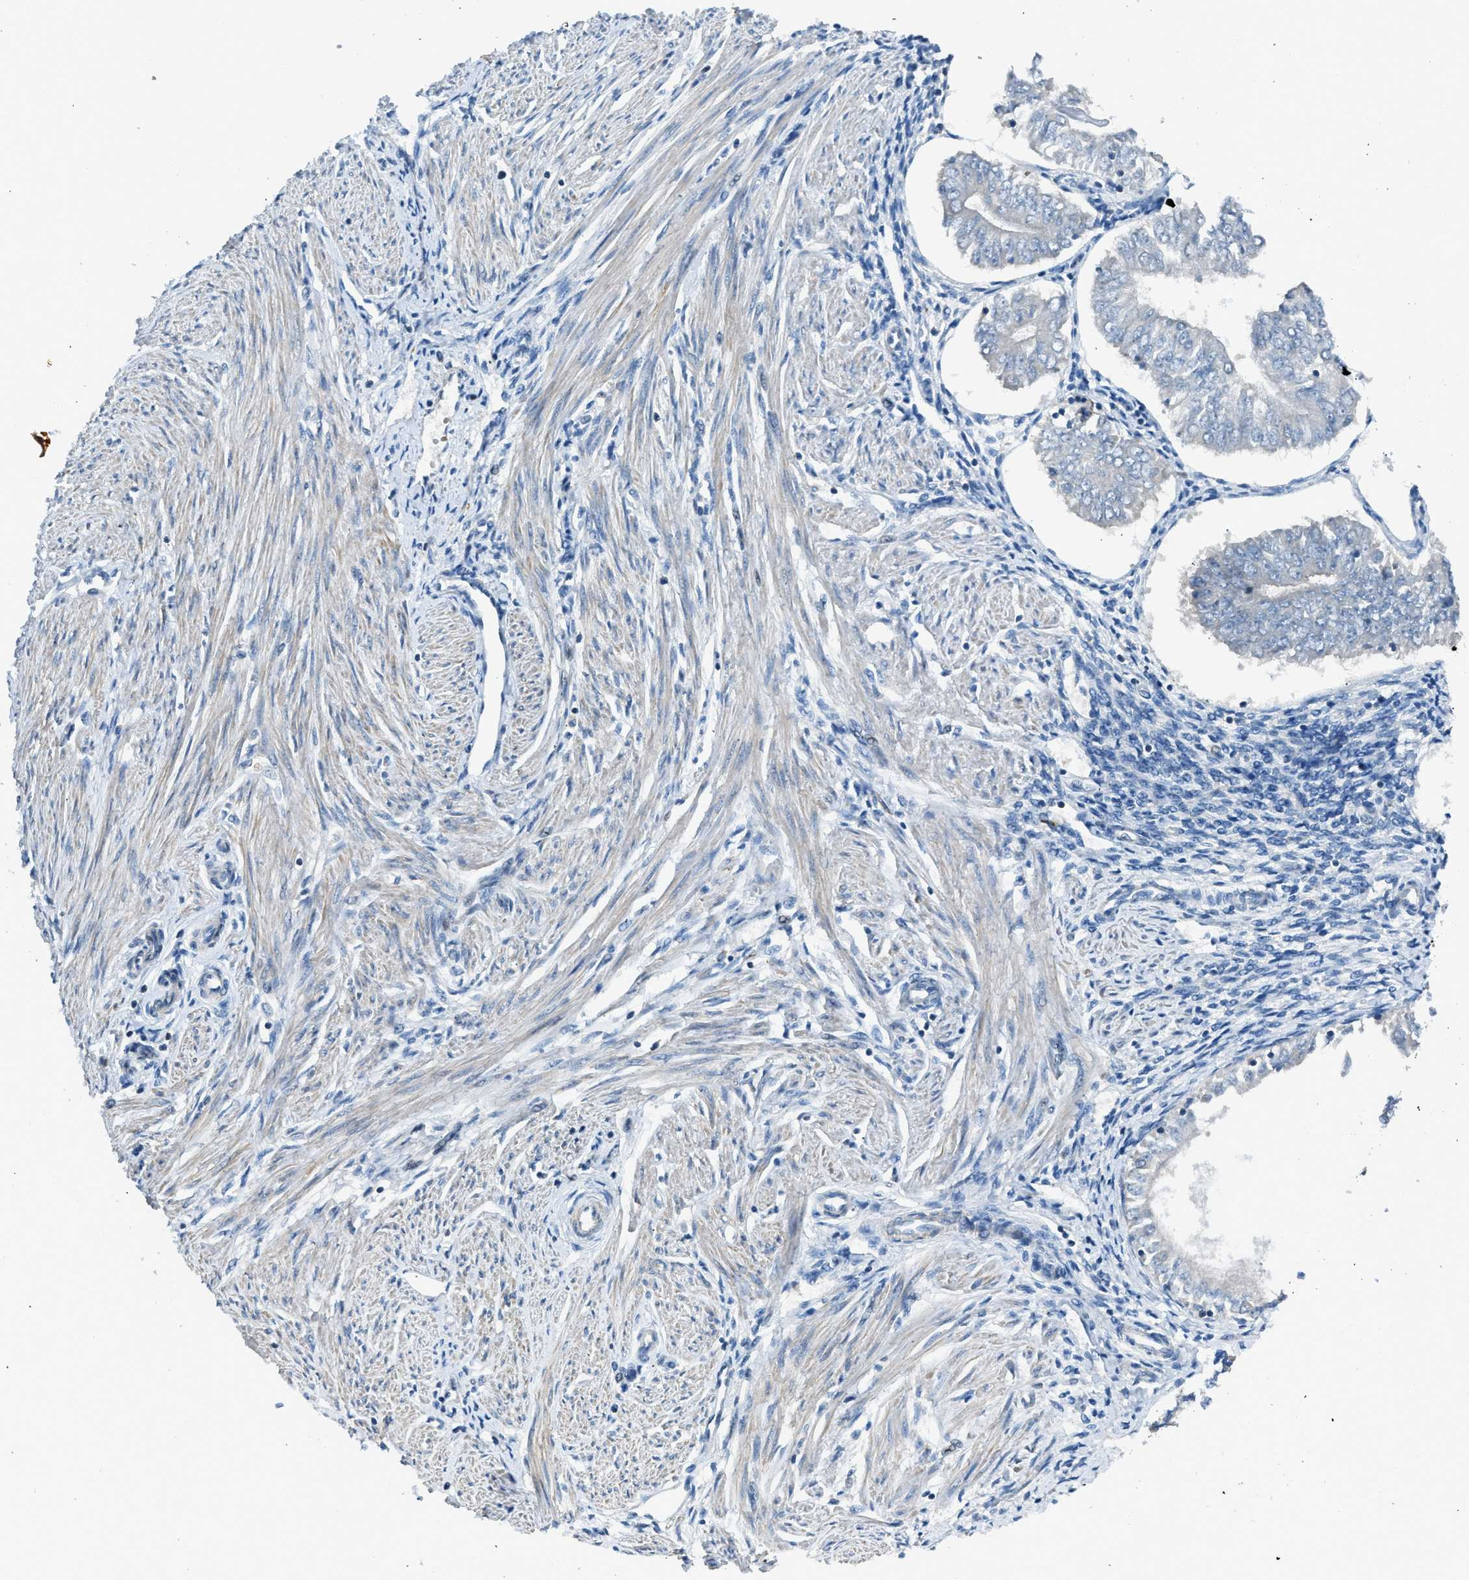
{"staining": {"intensity": "negative", "quantity": "none", "location": "none"}, "tissue": "endometrial cancer", "cell_type": "Tumor cells", "image_type": "cancer", "snomed": [{"axis": "morphology", "description": "Adenocarcinoma, NOS"}, {"axis": "topography", "description": "Endometrium"}], "caption": "IHC histopathology image of neoplastic tissue: endometrial cancer (adenocarcinoma) stained with DAB displays no significant protein positivity in tumor cells.", "gene": "LMLN", "patient": {"sex": "female", "age": 53}}